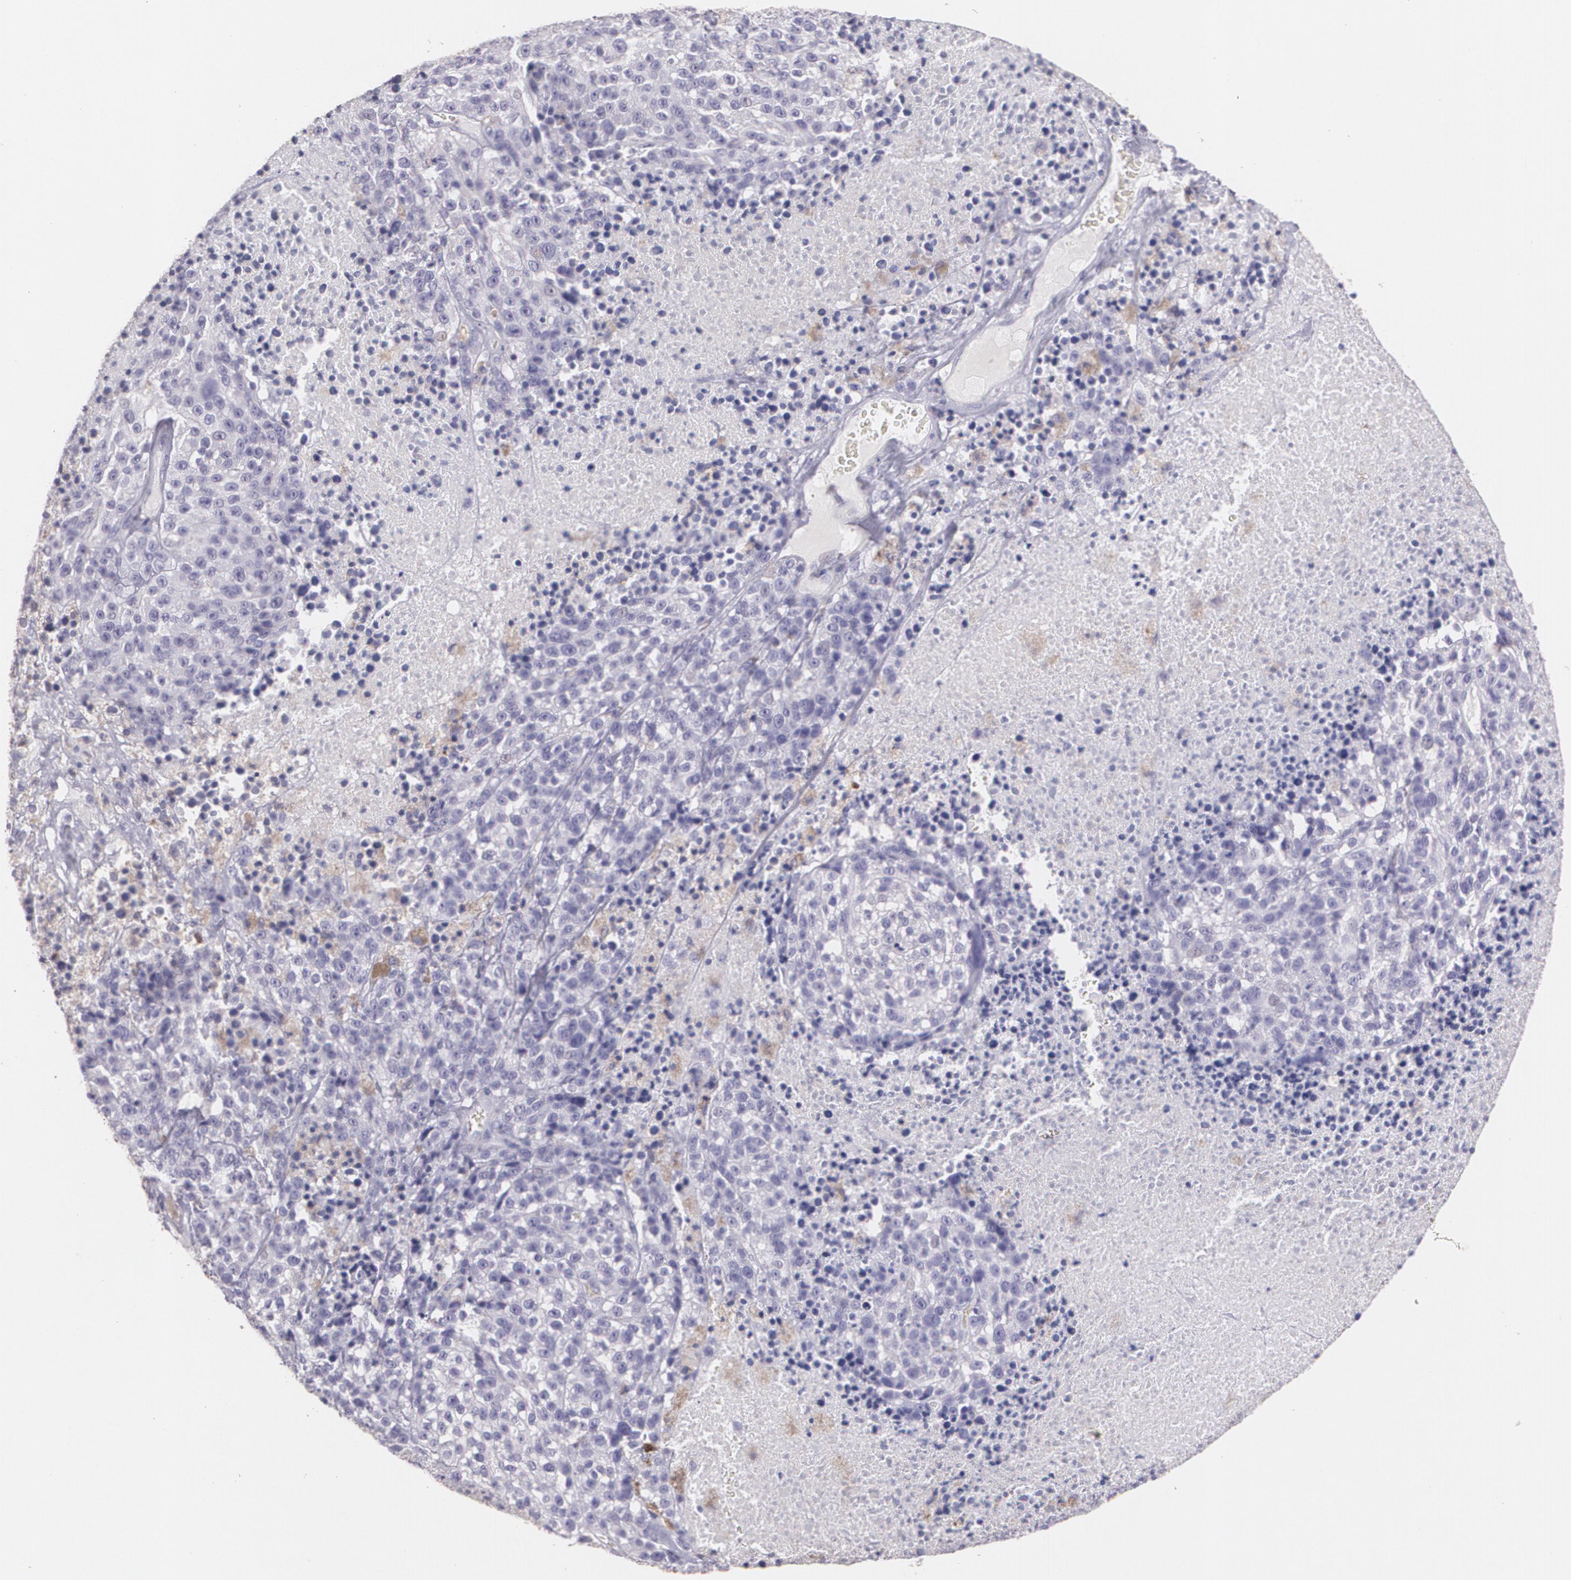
{"staining": {"intensity": "negative", "quantity": "none", "location": "none"}, "tissue": "melanoma", "cell_type": "Tumor cells", "image_type": "cancer", "snomed": [{"axis": "morphology", "description": "Malignant melanoma, Metastatic site"}, {"axis": "topography", "description": "Cerebral cortex"}], "caption": "The IHC histopathology image has no significant staining in tumor cells of melanoma tissue. The staining is performed using DAB (3,3'-diaminobenzidine) brown chromogen with nuclei counter-stained in using hematoxylin.", "gene": "TGFBR1", "patient": {"sex": "female", "age": 52}}